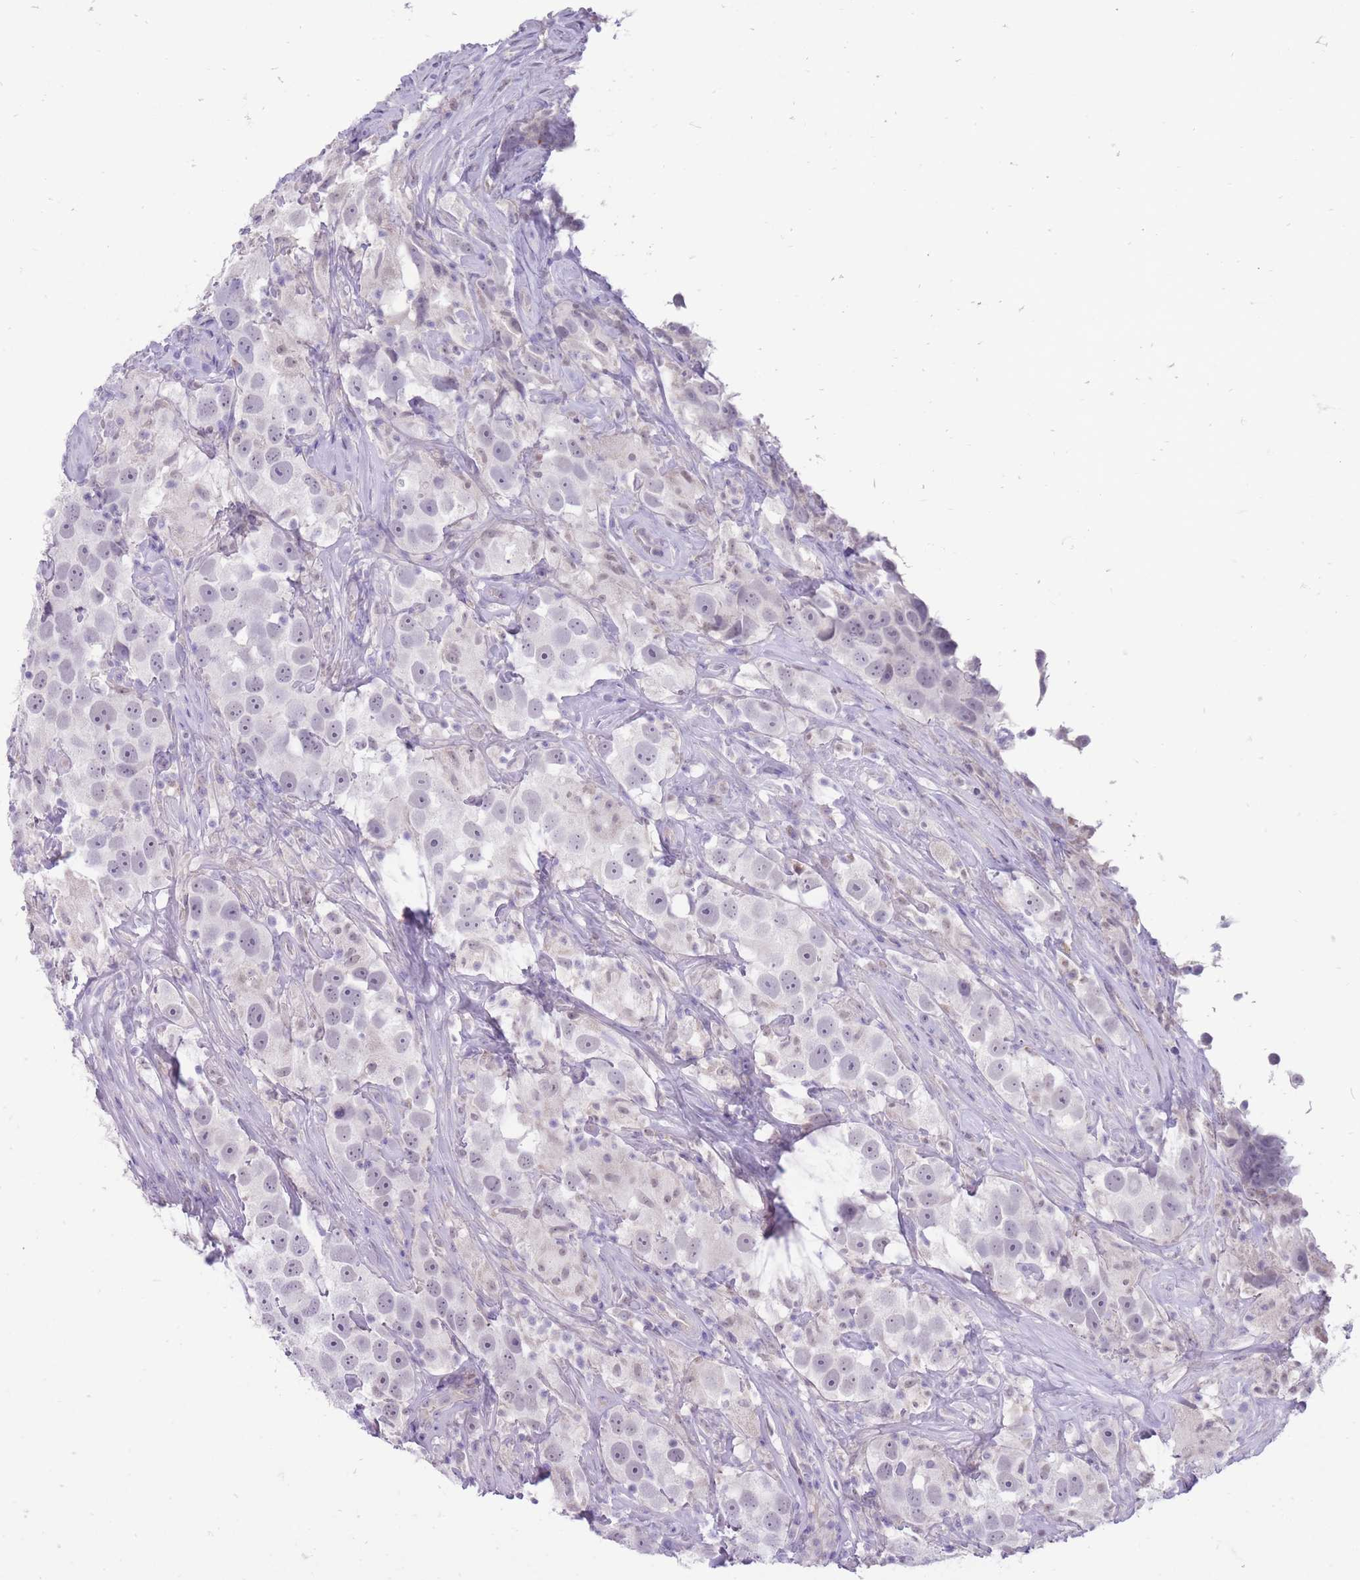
{"staining": {"intensity": "negative", "quantity": "none", "location": "none"}, "tissue": "testis cancer", "cell_type": "Tumor cells", "image_type": "cancer", "snomed": [{"axis": "morphology", "description": "Seminoma, NOS"}, {"axis": "topography", "description": "Testis"}], "caption": "There is no significant positivity in tumor cells of testis seminoma.", "gene": "ERICH4", "patient": {"sex": "male", "age": 49}}